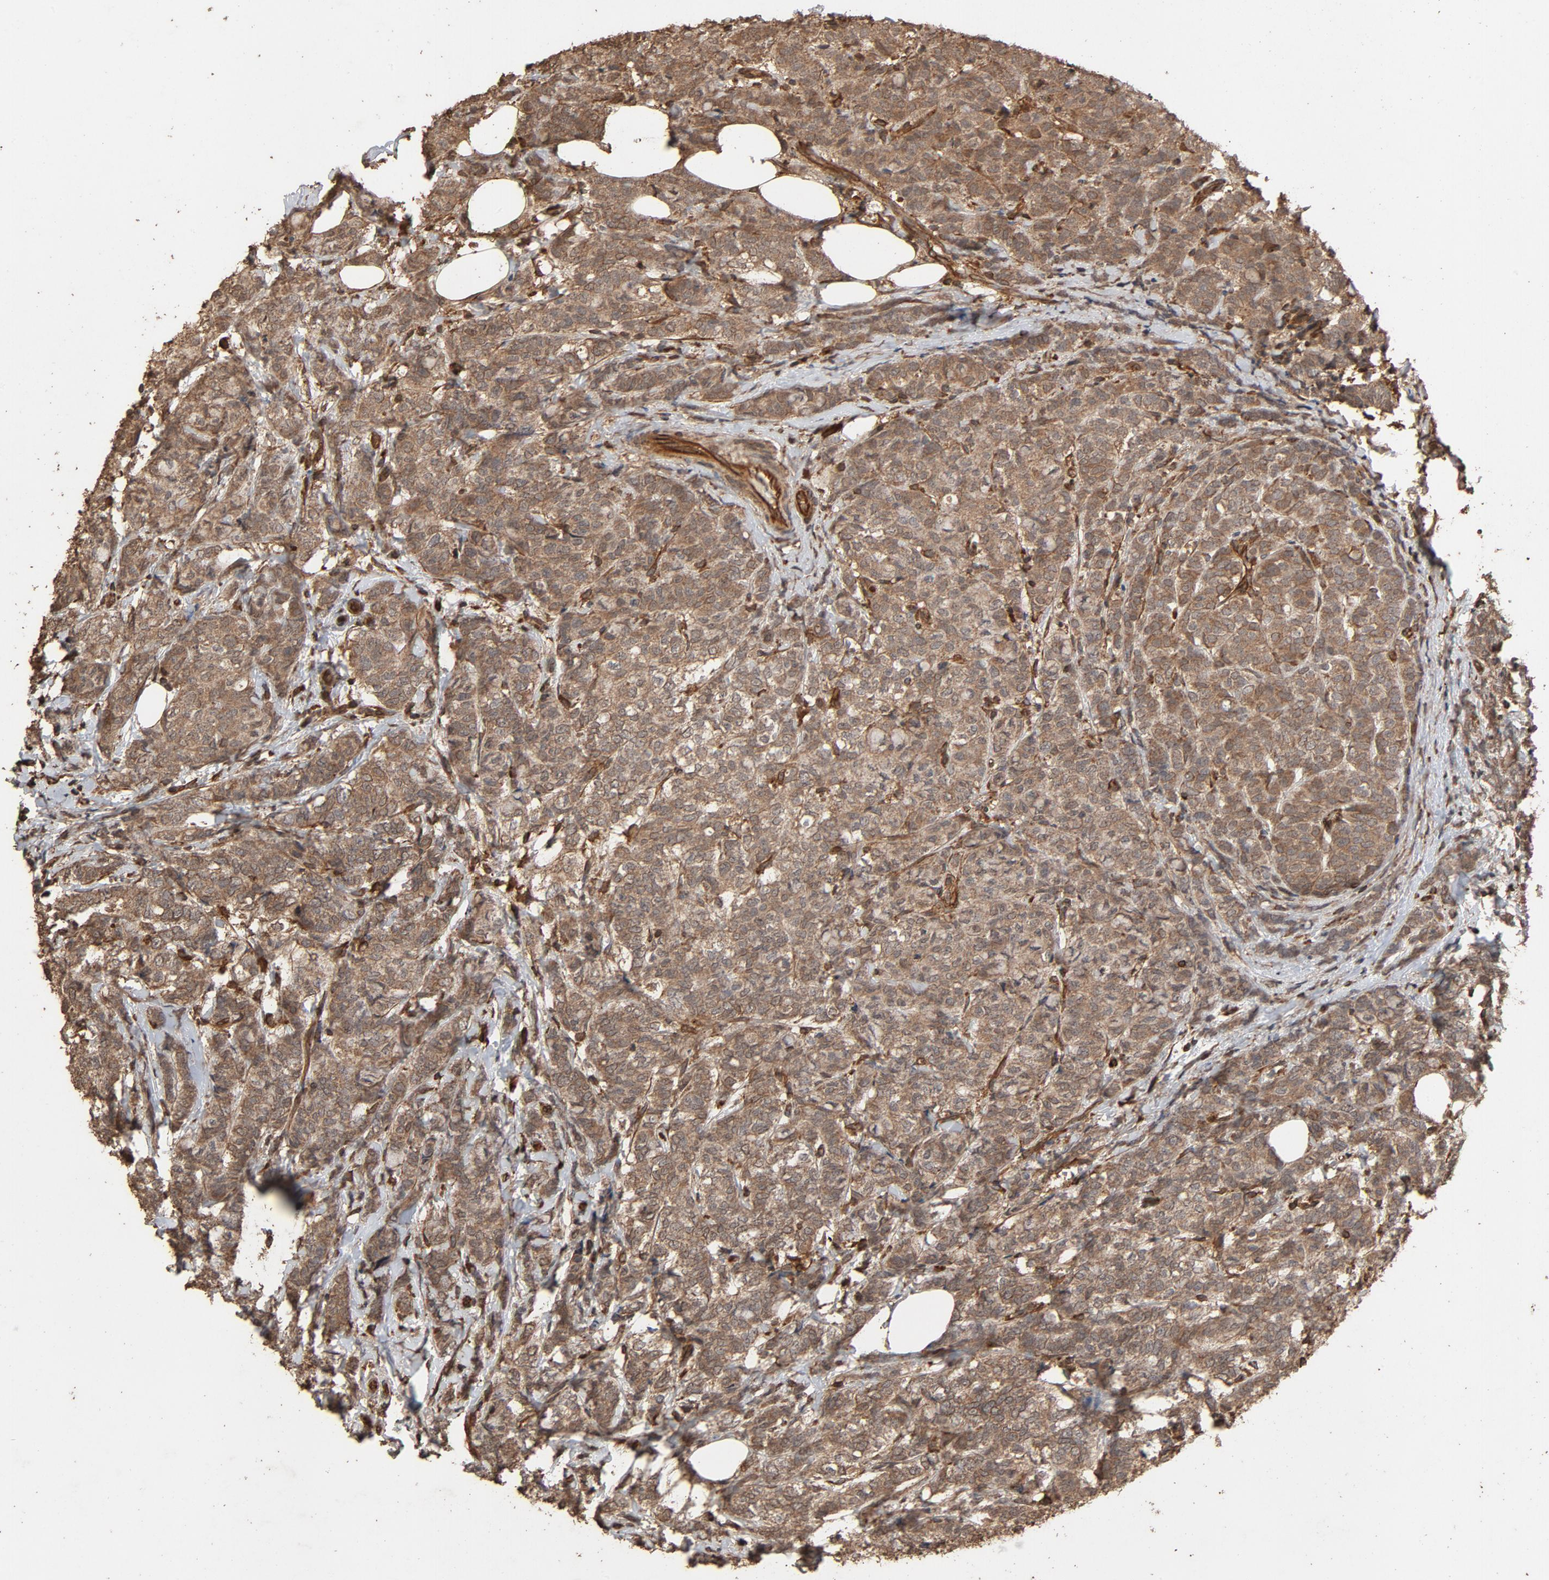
{"staining": {"intensity": "moderate", "quantity": "25%-75%", "location": "cytoplasmic/membranous"}, "tissue": "breast cancer", "cell_type": "Tumor cells", "image_type": "cancer", "snomed": [{"axis": "morphology", "description": "Lobular carcinoma"}, {"axis": "topography", "description": "Breast"}], "caption": "This is an image of immunohistochemistry staining of breast cancer (lobular carcinoma), which shows moderate expression in the cytoplasmic/membranous of tumor cells.", "gene": "RPS6KA6", "patient": {"sex": "female", "age": 60}}